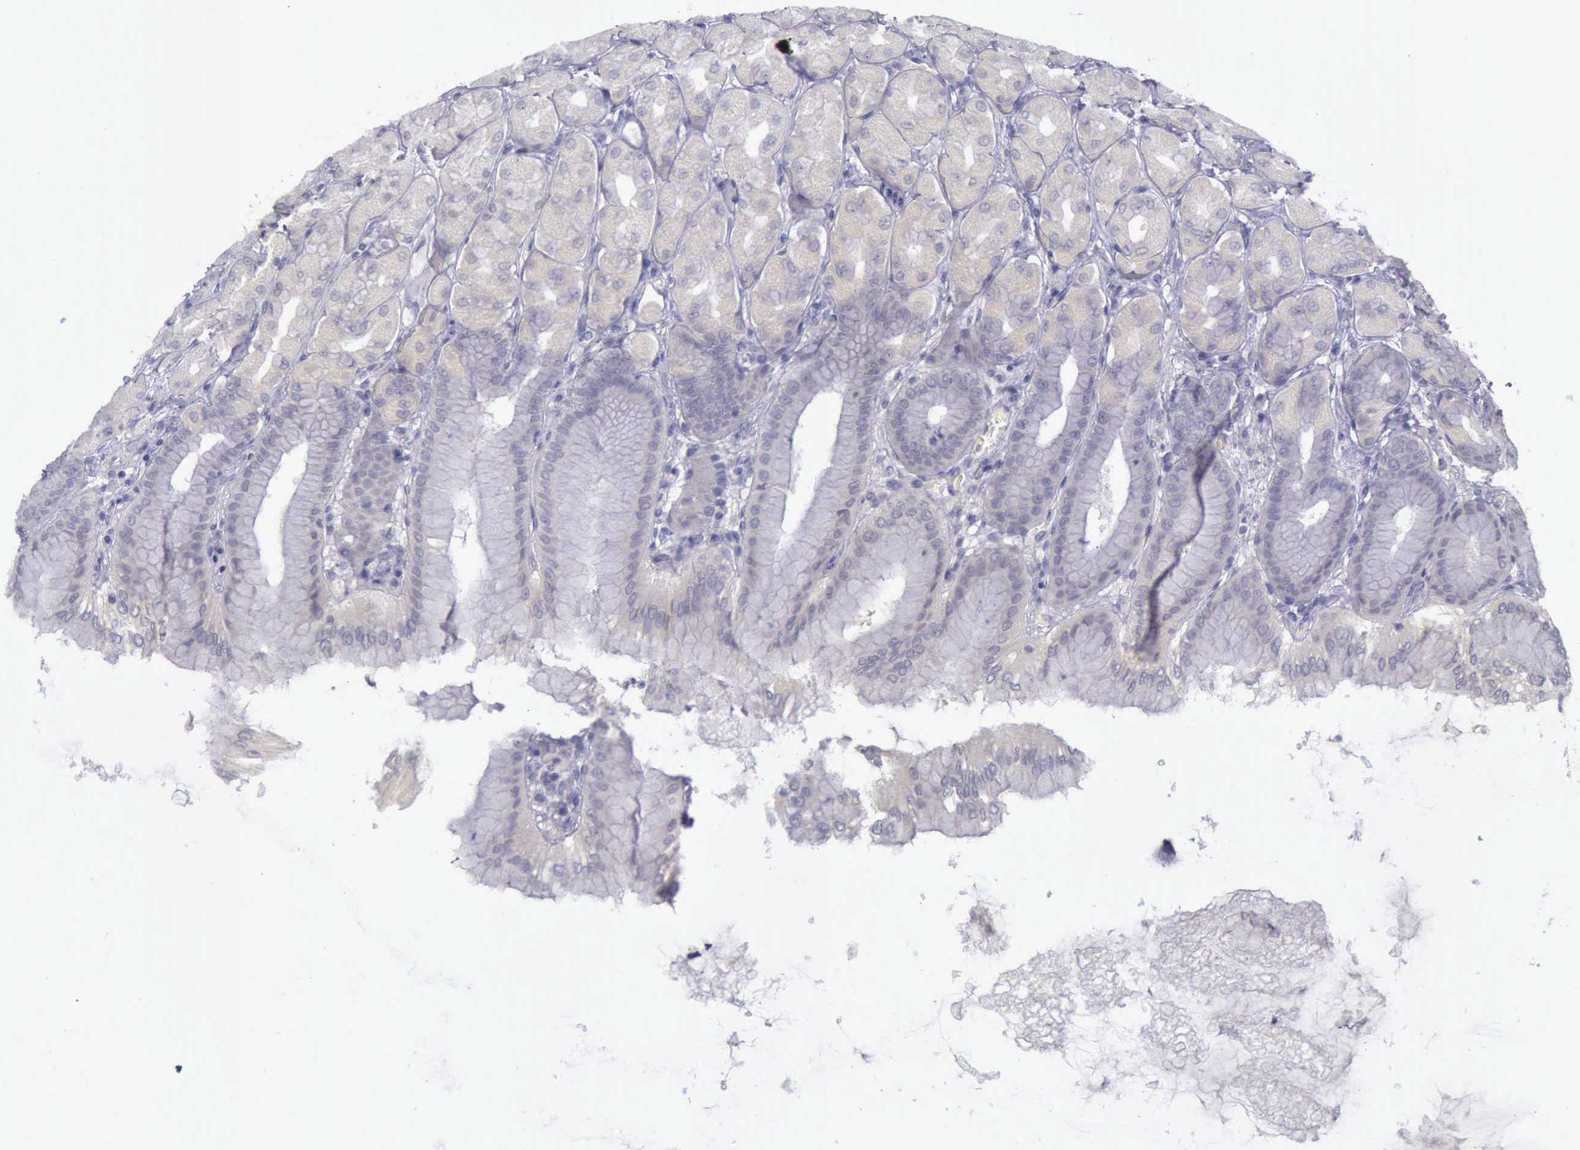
{"staining": {"intensity": "negative", "quantity": "none", "location": "none"}, "tissue": "stomach", "cell_type": "Glandular cells", "image_type": "normal", "snomed": [{"axis": "morphology", "description": "Normal tissue, NOS"}, {"axis": "topography", "description": "Stomach, upper"}], "caption": "The image demonstrates no staining of glandular cells in benign stomach. (DAB (3,3'-diaminobenzidine) immunohistochemistry, high magnification).", "gene": "ARNT2", "patient": {"sex": "female", "age": 56}}